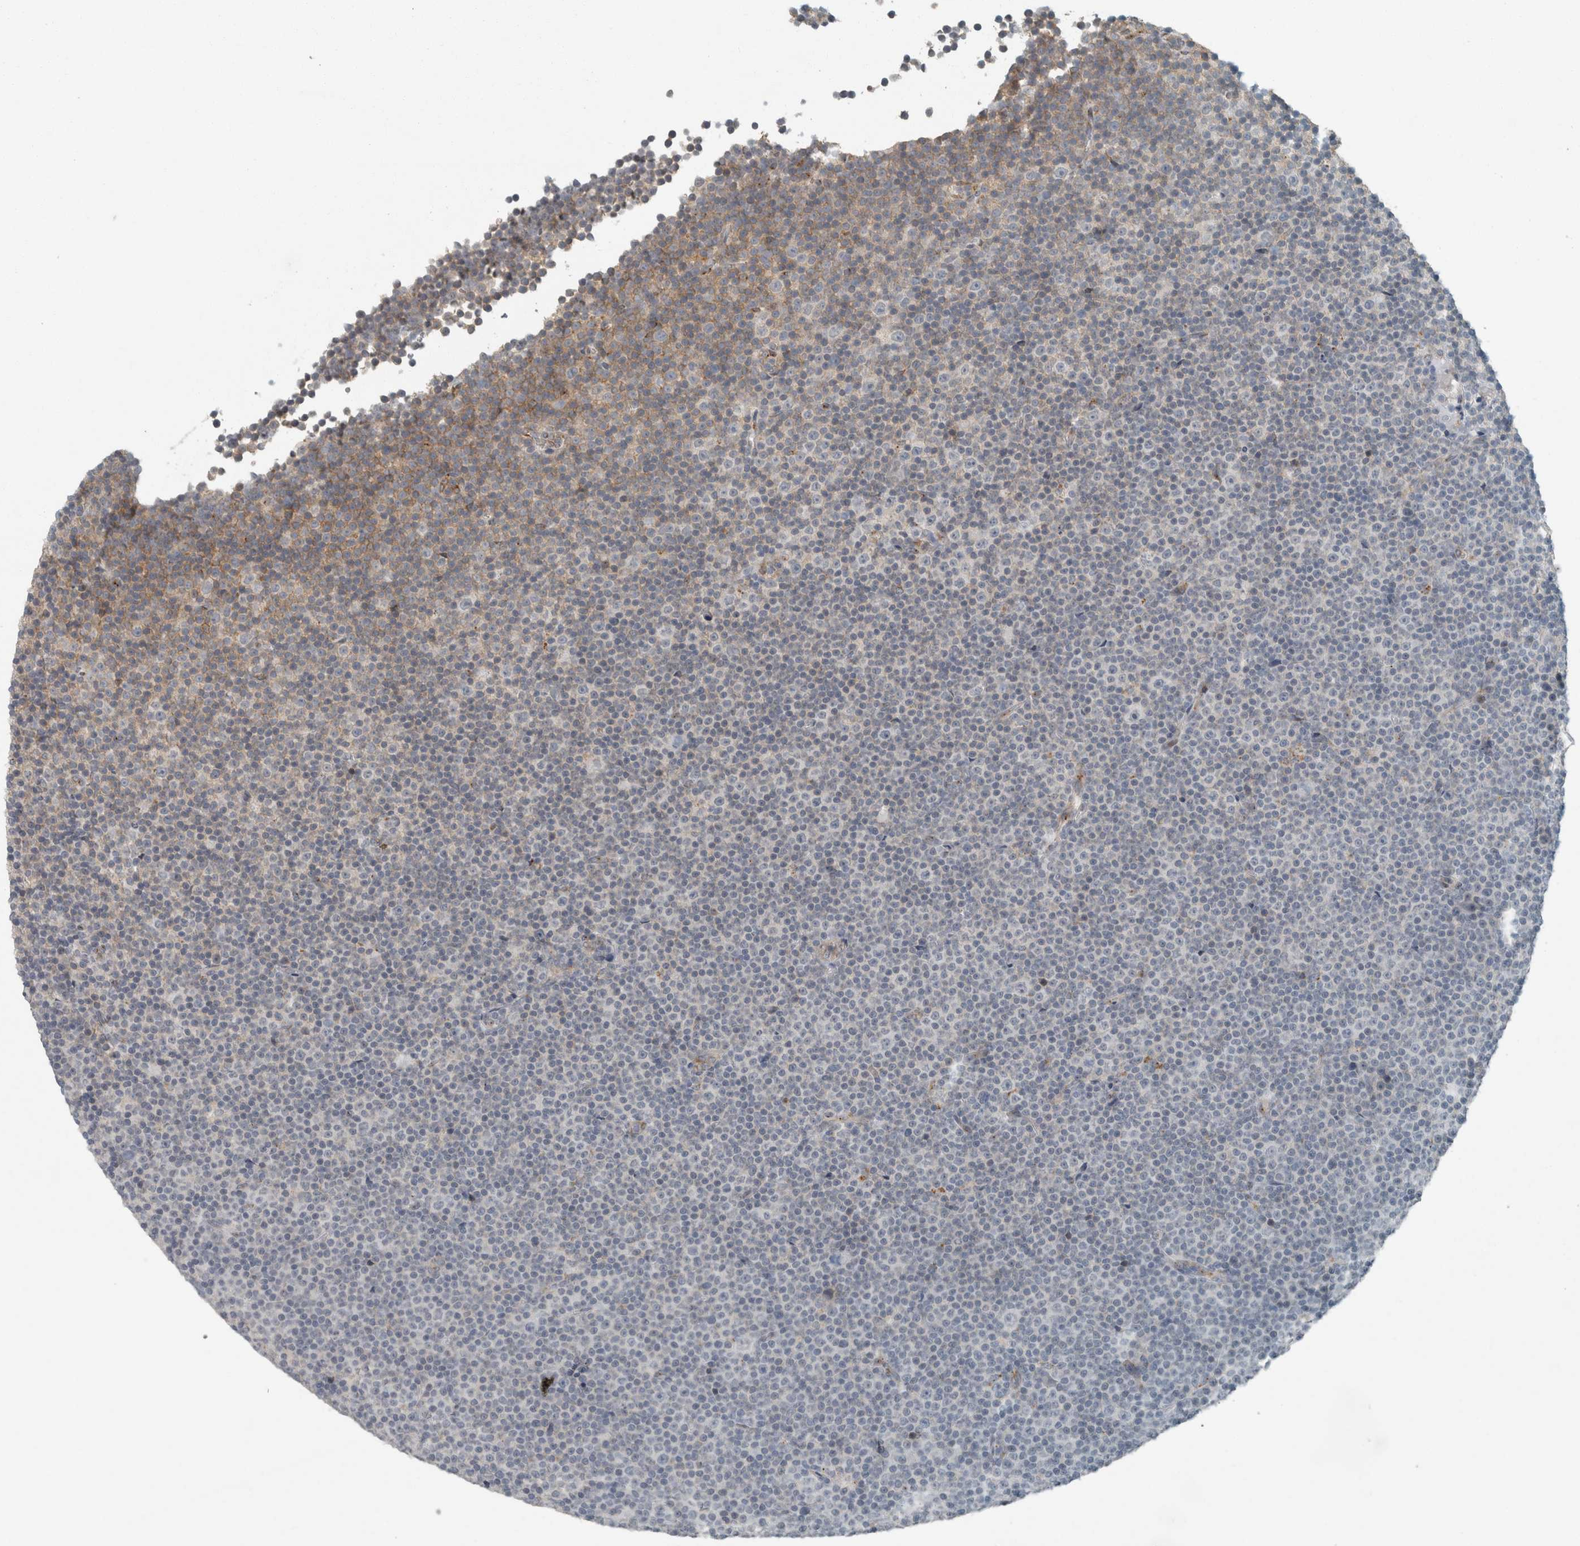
{"staining": {"intensity": "negative", "quantity": "none", "location": "none"}, "tissue": "lymphoma", "cell_type": "Tumor cells", "image_type": "cancer", "snomed": [{"axis": "morphology", "description": "Malignant lymphoma, non-Hodgkin's type, Low grade"}, {"axis": "topography", "description": "Lymph node"}], "caption": "Image shows no protein staining in tumor cells of lymphoma tissue.", "gene": "KIF1C", "patient": {"sex": "female", "age": 67}}